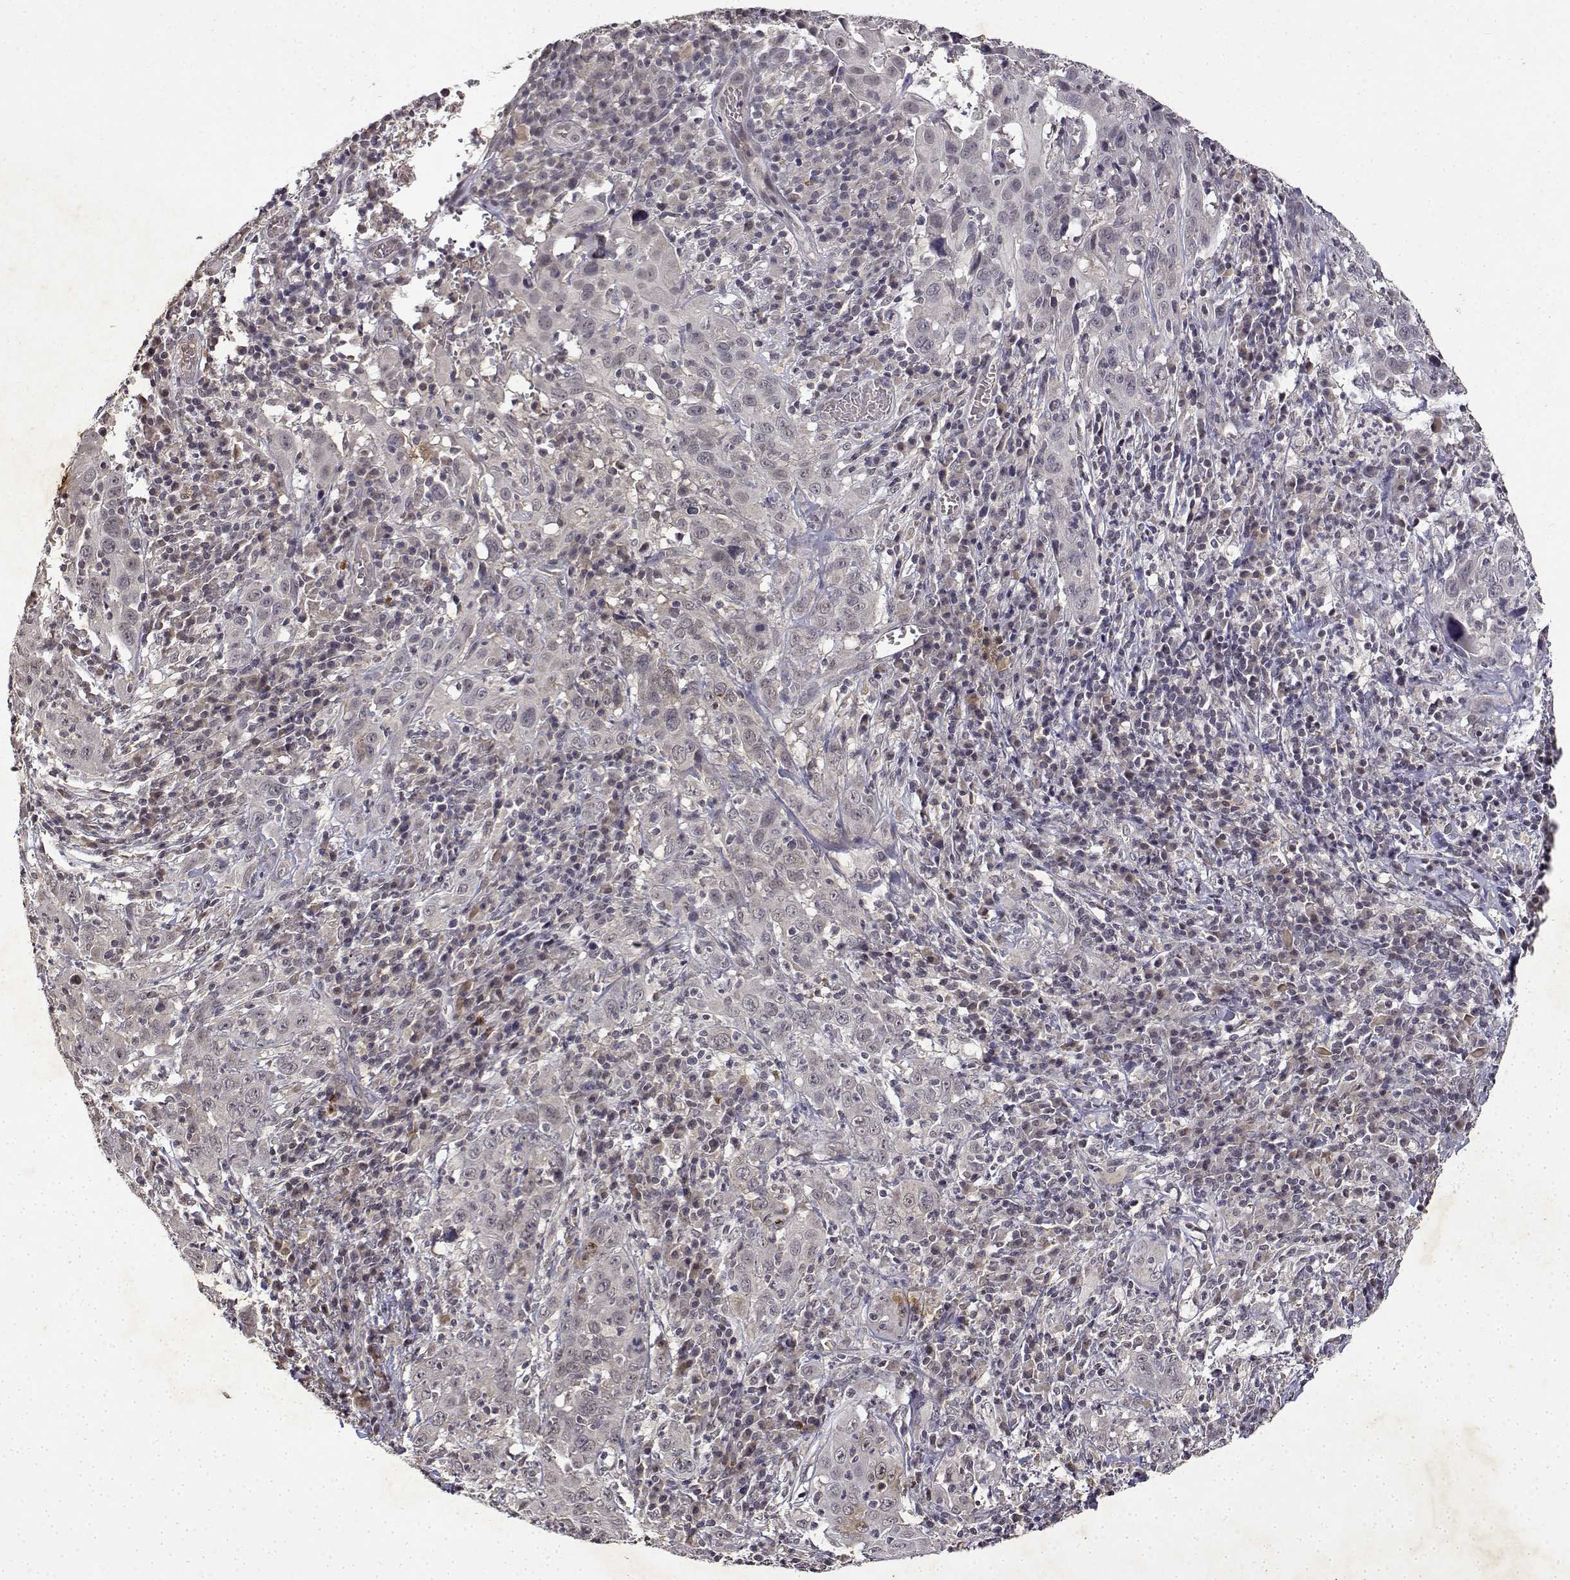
{"staining": {"intensity": "negative", "quantity": "none", "location": "none"}, "tissue": "cervical cancer", "cell_type": "Tumor cells", "image_type": "cancer", "snomed": [{"axis": "morphology", "description": "Squamous cell carcinoma, NOS"}, {"axis": "topography", "description": "Cervix"}], "caption": "DAB (3,3'-diaminobenzidine) immunohistochemical staining of cervical squamous cell carcinoma displays no significant positivity in tumor cells.", "gene": "BDNF", "patient": {"sex": "female", "age": 46}}